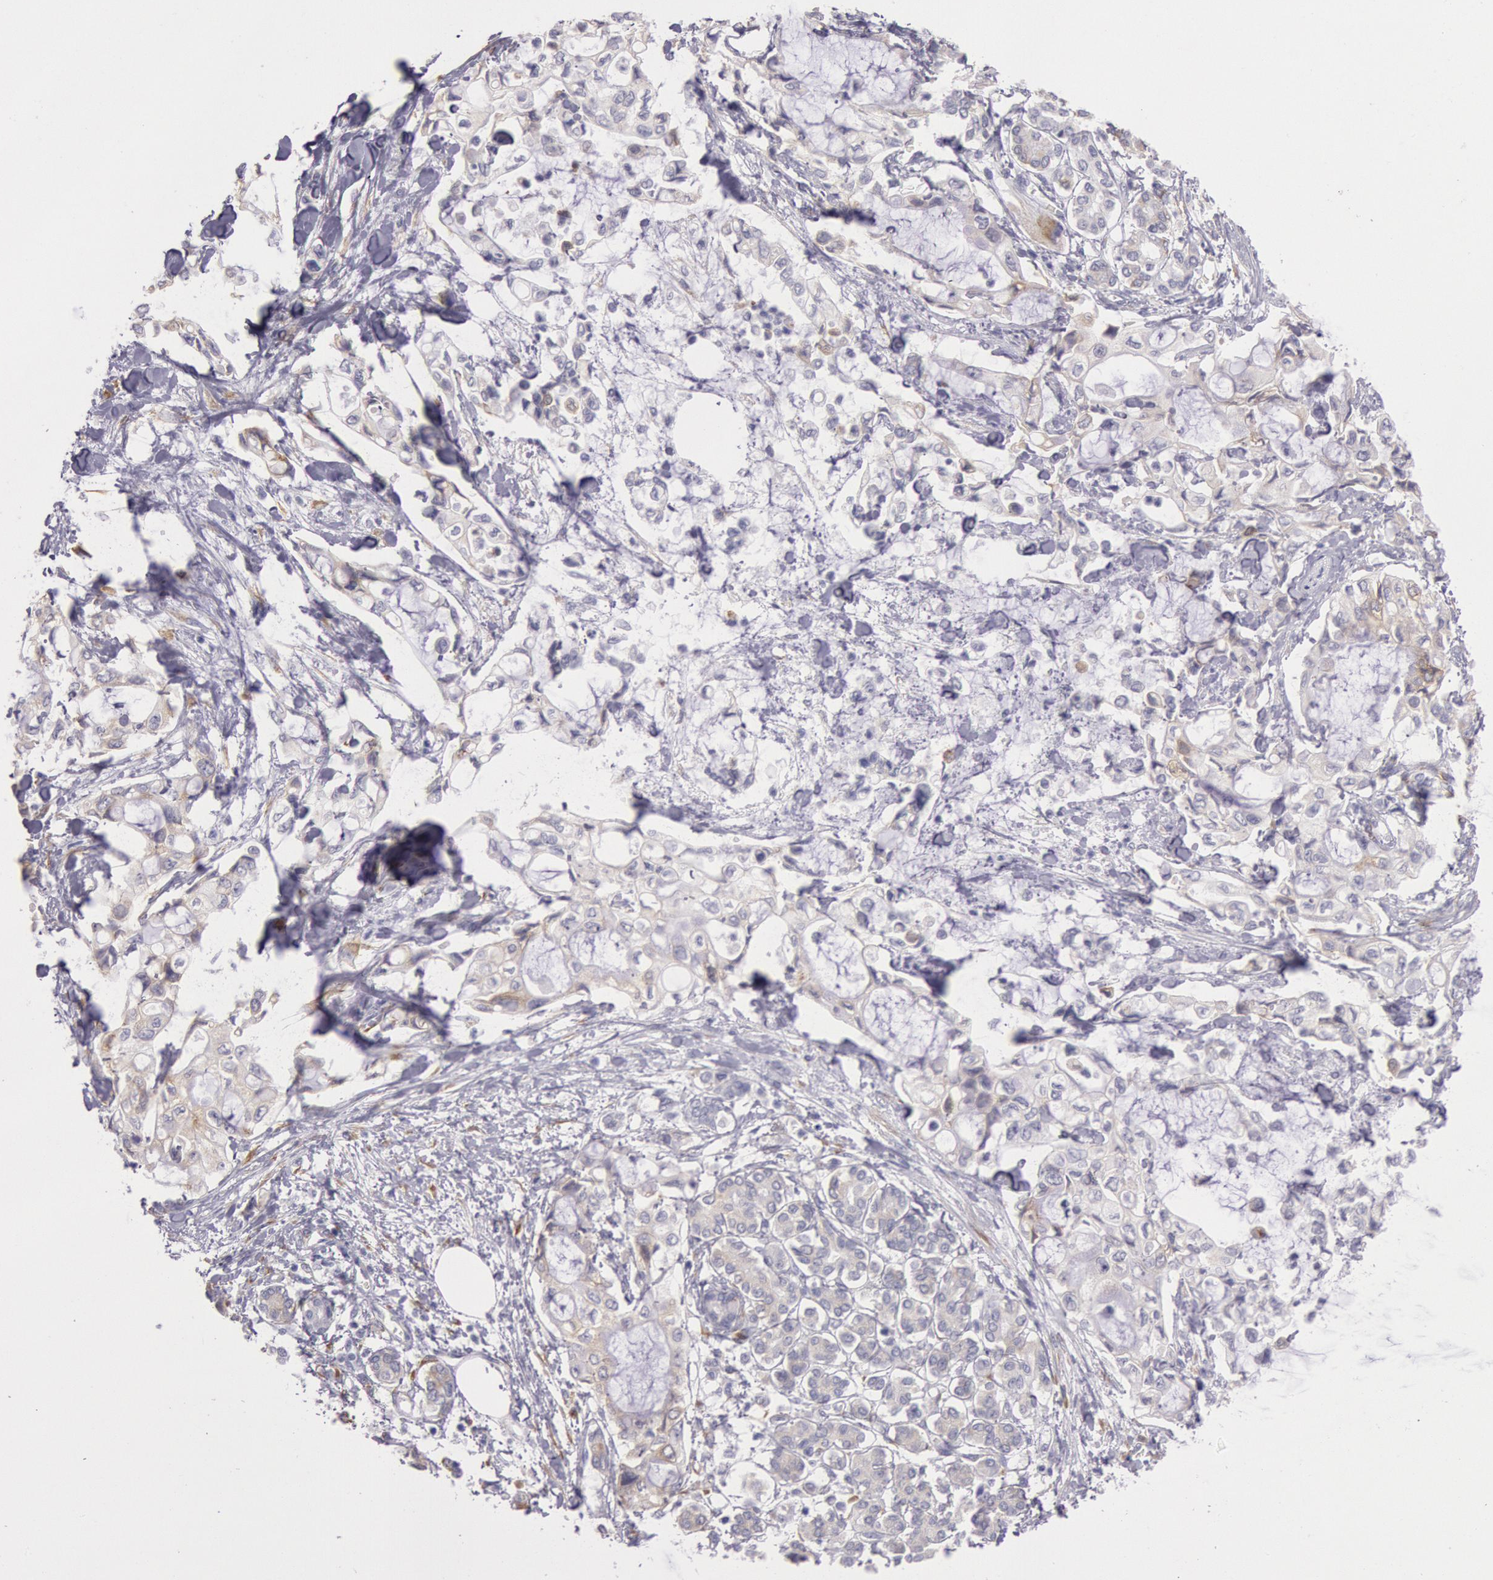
{"staining": {"intensity": "weak", "quantity": "25%-75%", "location": "cytoplasmic/membranous"}, "tissue": "pancreatic cancer", "cell_type": "Tumor cells", "image_type": "cancer", "snomed": [{"axis": "morphology", "description": "Adenocarcinoma, NOS"}, {"axis": "topography", "description": "Pancreas"}], "caption": "Immunohistochemical staining of pancreatic adenocarcinoma displays low levels of weak cytoplasmic/membranous protein staining in about 25%-75% of tumor cells. Using DAB (3,3'-diaminobenzidine) (brown) and hematoxylin (blue) stains, captured at high magnification using brightfield microscopy.", "gene": "CIDEB", "patient": {"sex": "female", "age": 70}}